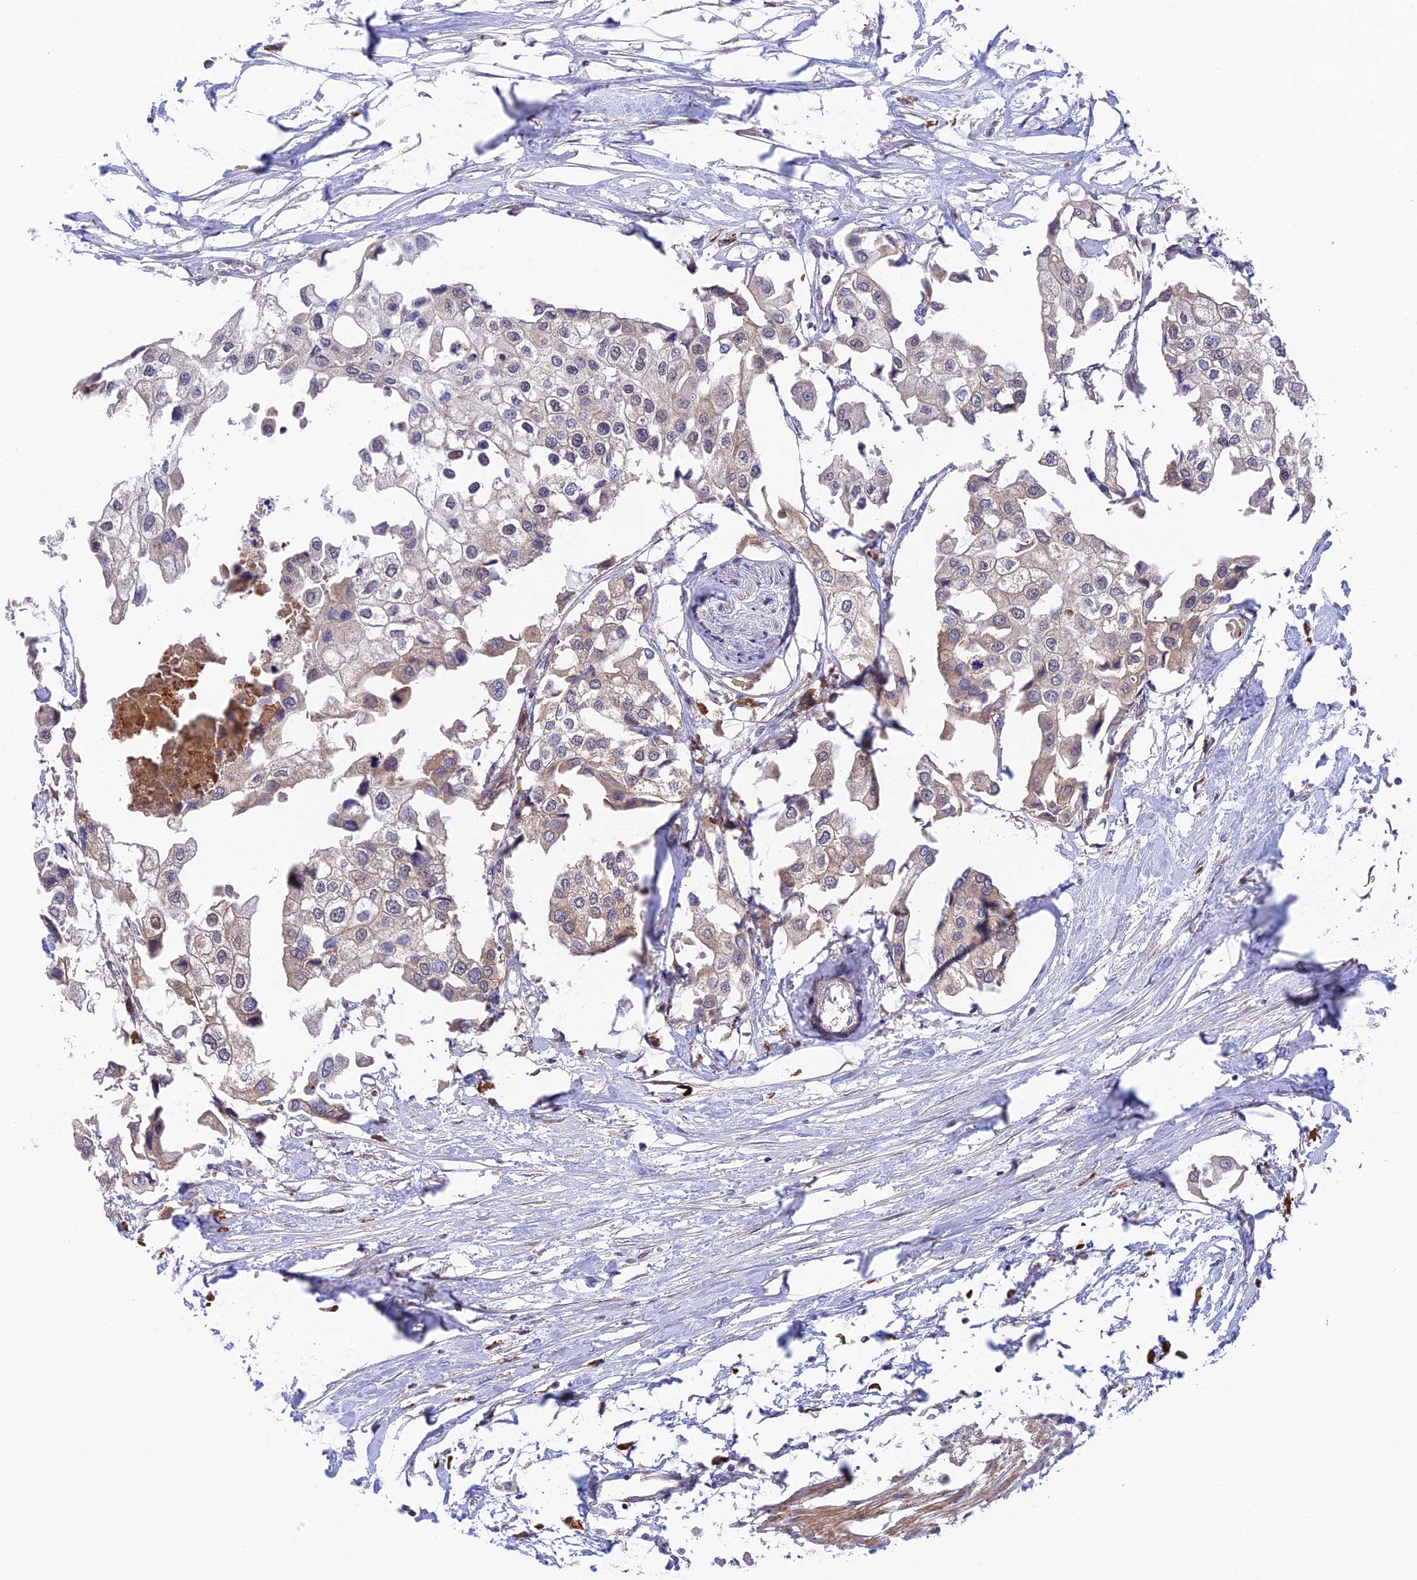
{"staining": {"intensity": "weak", "quantity": "25%-75%", "location": "cytoplasmic/membranous"}, "tissue": "urothelial cancer", "cell_type": "Tumor cells", "image_type": "cancer", "snomed": [{"axis": "morphology", "description": "Urothelial carcinoma, High grade"}, {"axis": "topography", "description": "Urinary bladder"}], "caption": "A brown stain highlights weak cytoplasmic/membranous positivity of a protein in high-grade urothelial carcinoma tumor cells.", "gene": "UROS", "patient": {"sex": "male", "age": 64}}